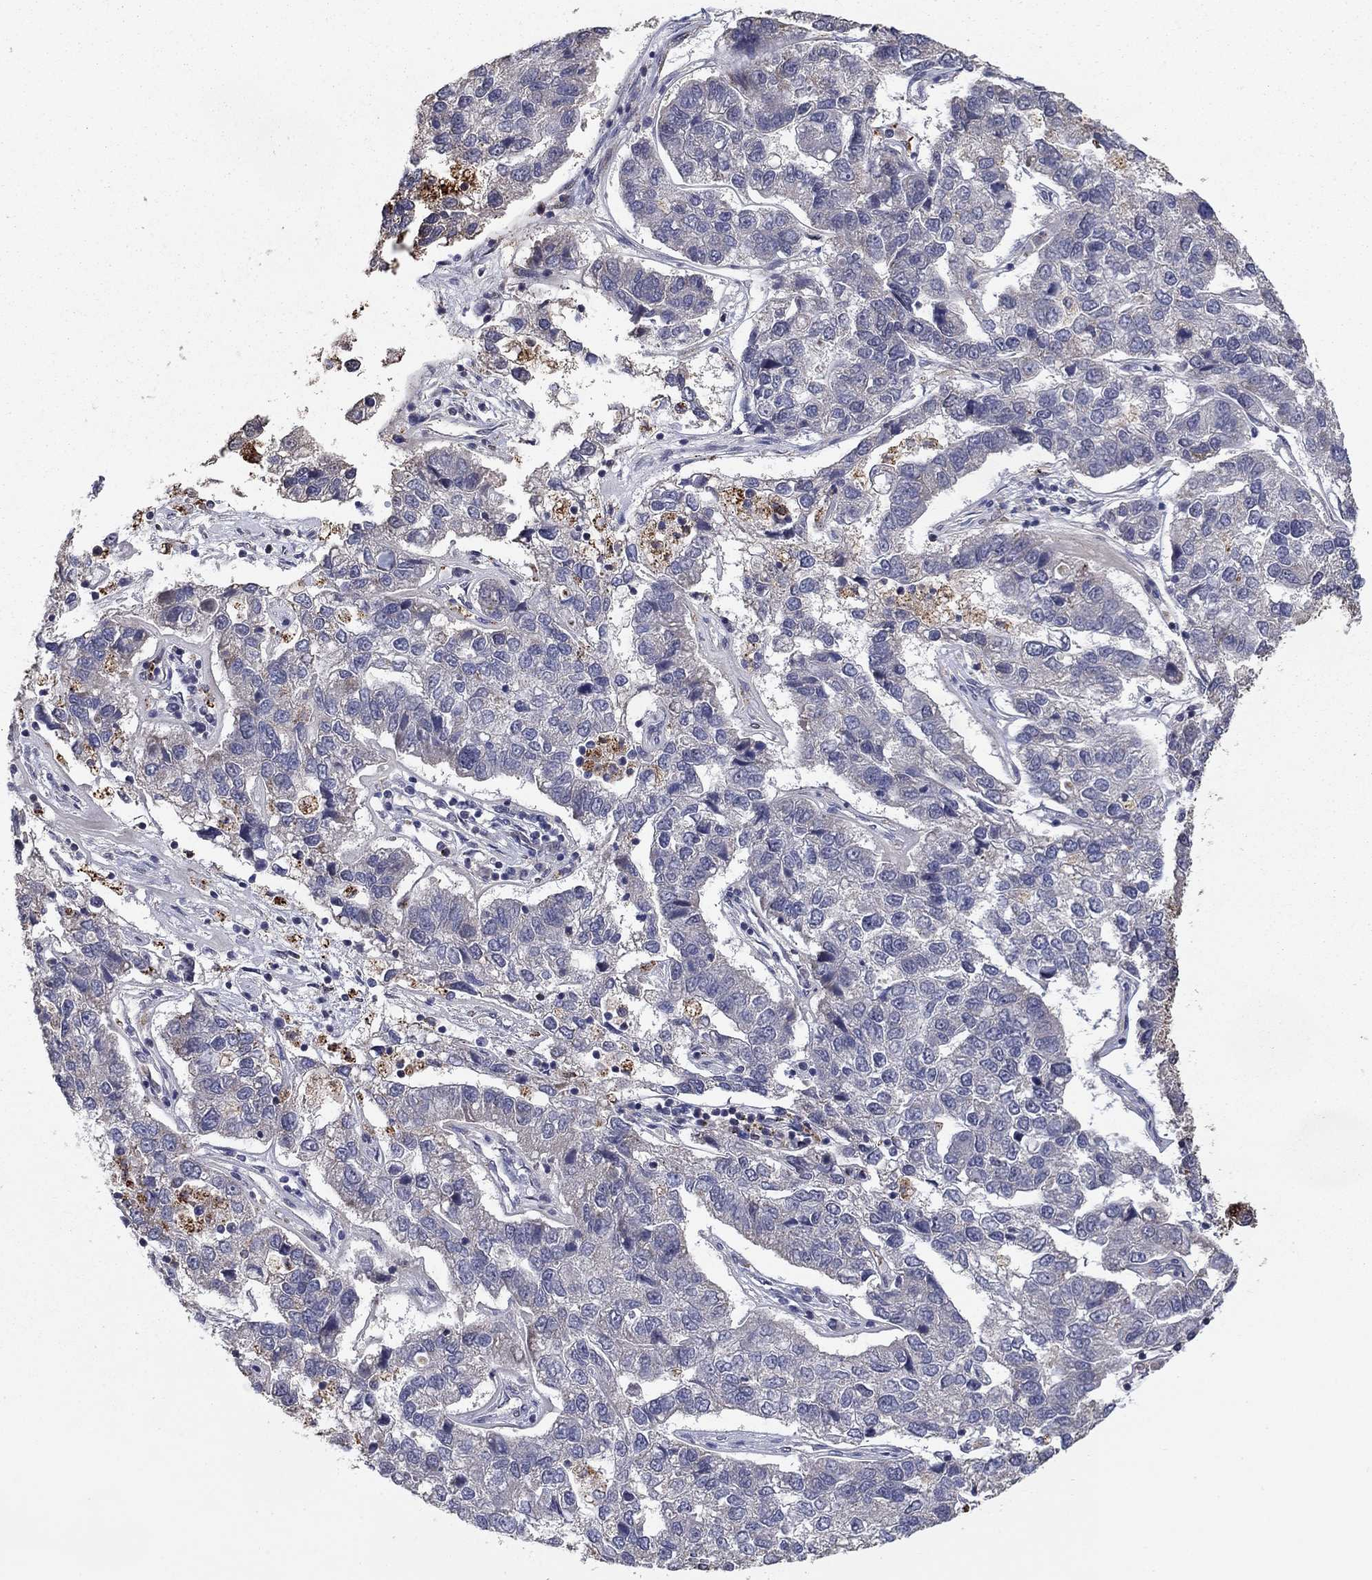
{"staining": {"intensity": "negative", "quantity": "none", "location": "none"}, "tissue": "pancreatic cancer", "cell_type": "Tumor cells", "image_type": "cancer", "snomed": [{"axis": "morphology", "description": "Adenocarcinoma, NOS"}, {"axis": "topography", "description": "Pancreas"}], "caption": "DAB immunohistochemical staining of pancreatic adenocarcinoma shows no significant positivity in tumor cells. Nuclei are stained in blue.", "gene": "LPCAT4", "patient": {"sex": "female", "age": 61}}